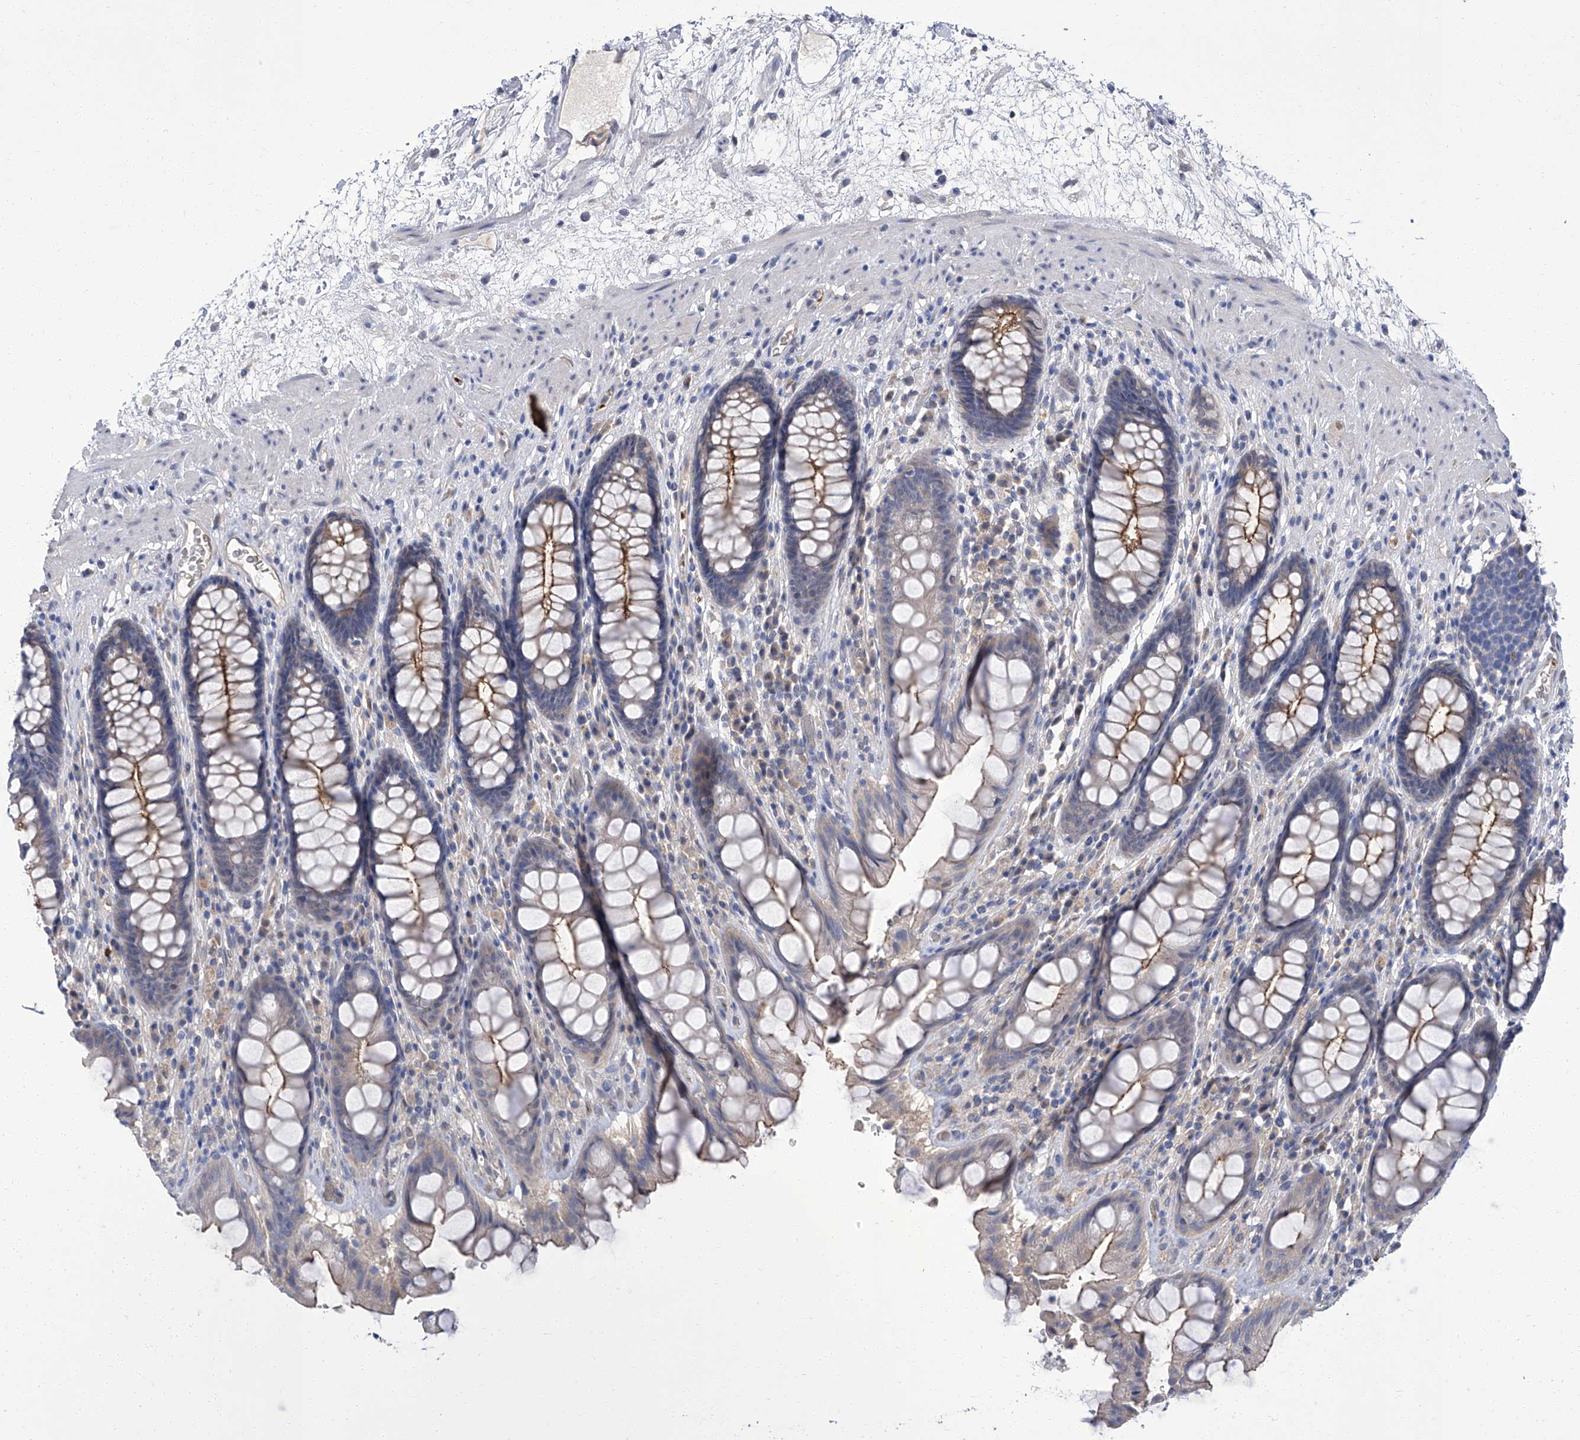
{"staining": {"intensity": "moderate", "quantity": "25%-75%", "location": "cytoplasmic/membranous"}, "tissue": "rectum", "cell_type": "Glandular cells", "image_type": "normal", "snomed": [{"axis": "morphology", "description": "Normal tissue, NOS"}, {"axis": "topography", "description": "Rectum"}], "caption": "Brown immunohistochemical staining in benign rectum displays moderate cytoplasmic/membranous positivity in about 25%-75% of glandular cells. The protein is shown in brown color, while the nuclei are stained blue.", "gene": "PARD3", "patient": {"sex": "male", "age": 64}}